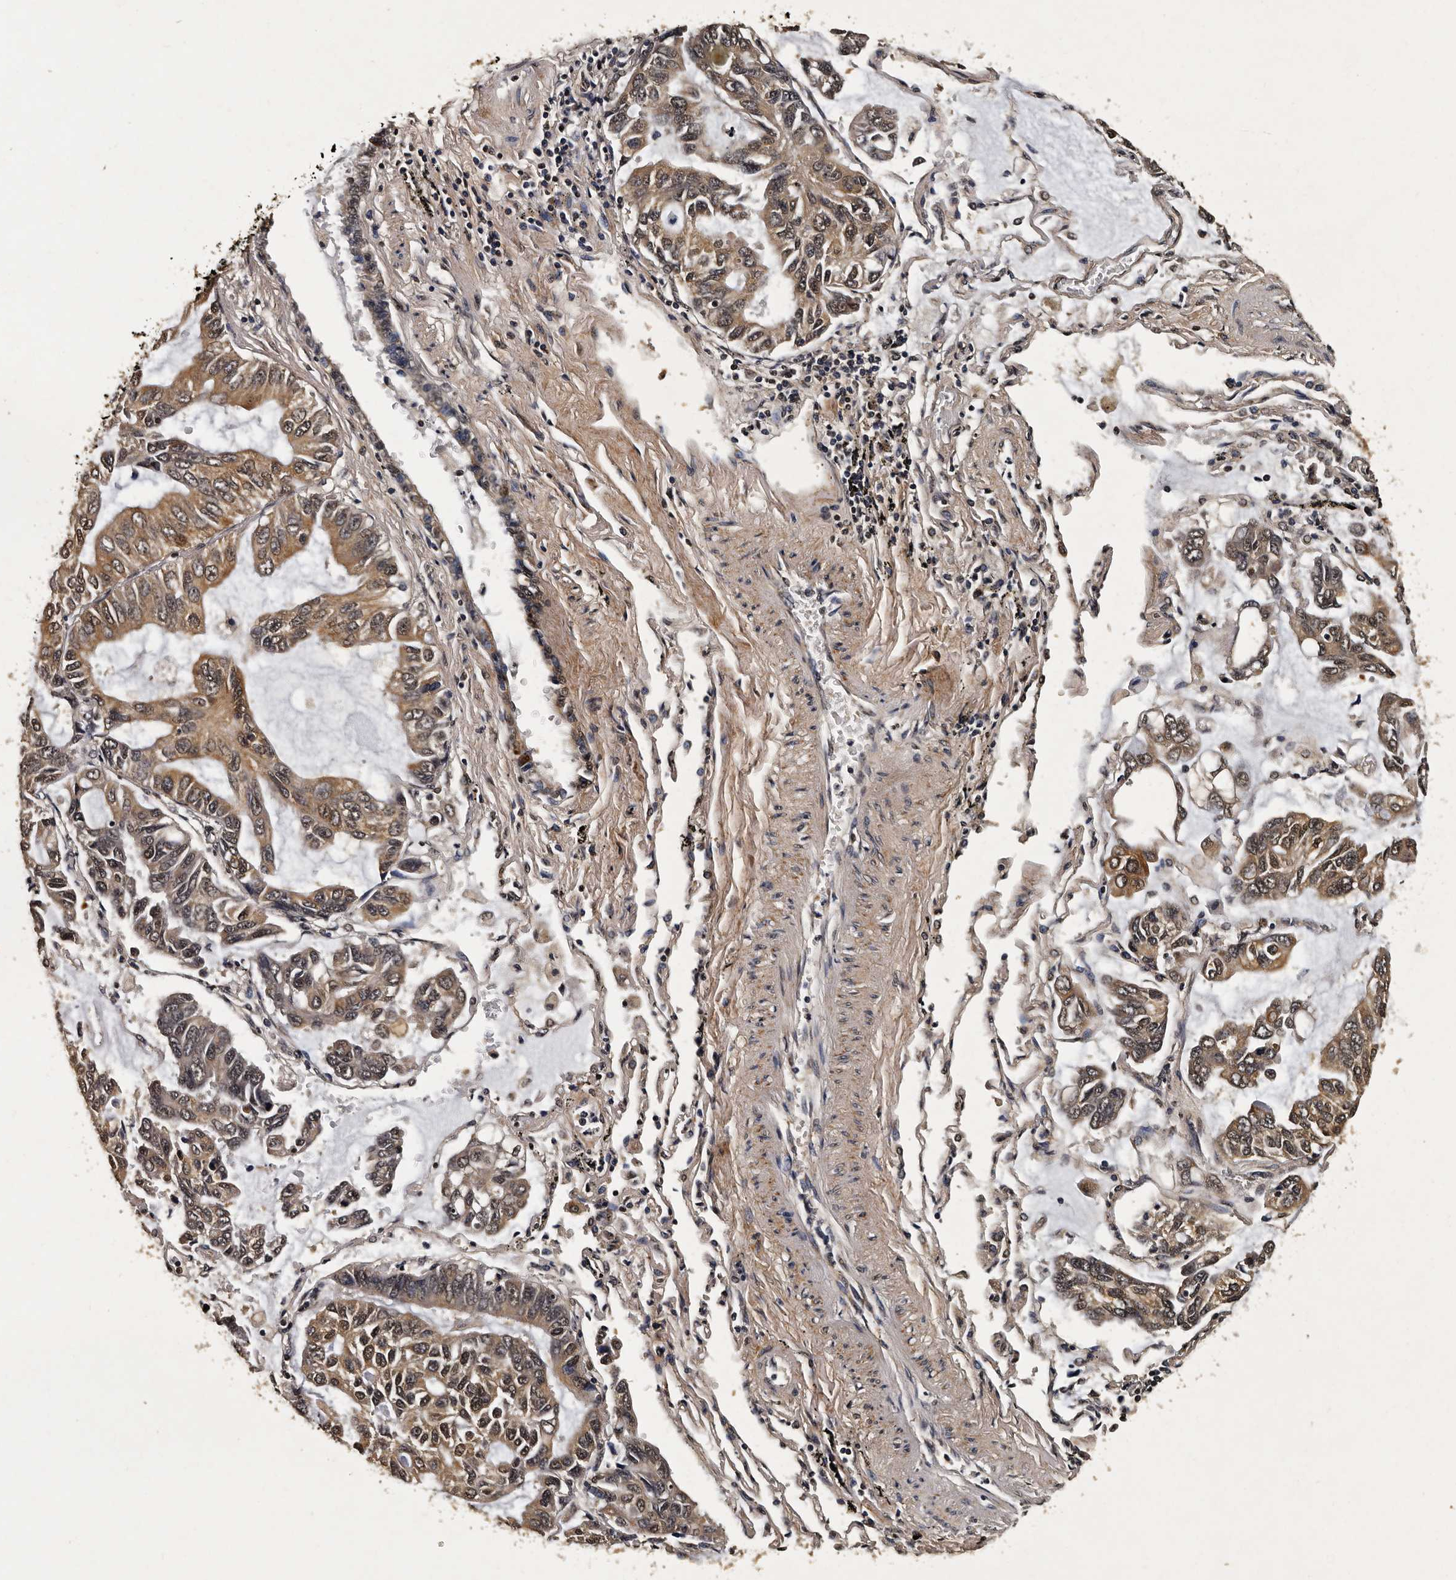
{"staining": {"intensity": "moderate", "quantity": ">75%", "location": "cytoplasmic/membranous,nuclear"}, "tissue": "lung cancer", "cell_type": "Tumor cells", "image_type": "cancer", "snomed": [{"axis": "morphology", "description": "Adenocarcinoma, NOS"}, {"axis": "topography", "description": "Lung"}], "caption": "This histopathology image exhibits lung adenocarcinoma stained with IHC to label a protein in brown. The cytoplasmic/membranous and nuclear of tumor cells show moderate positivity for the protein. Nuclei are counter-stained blue.", "gene": "CPNE3", "patient": {"sex": "male", "age": 64}}